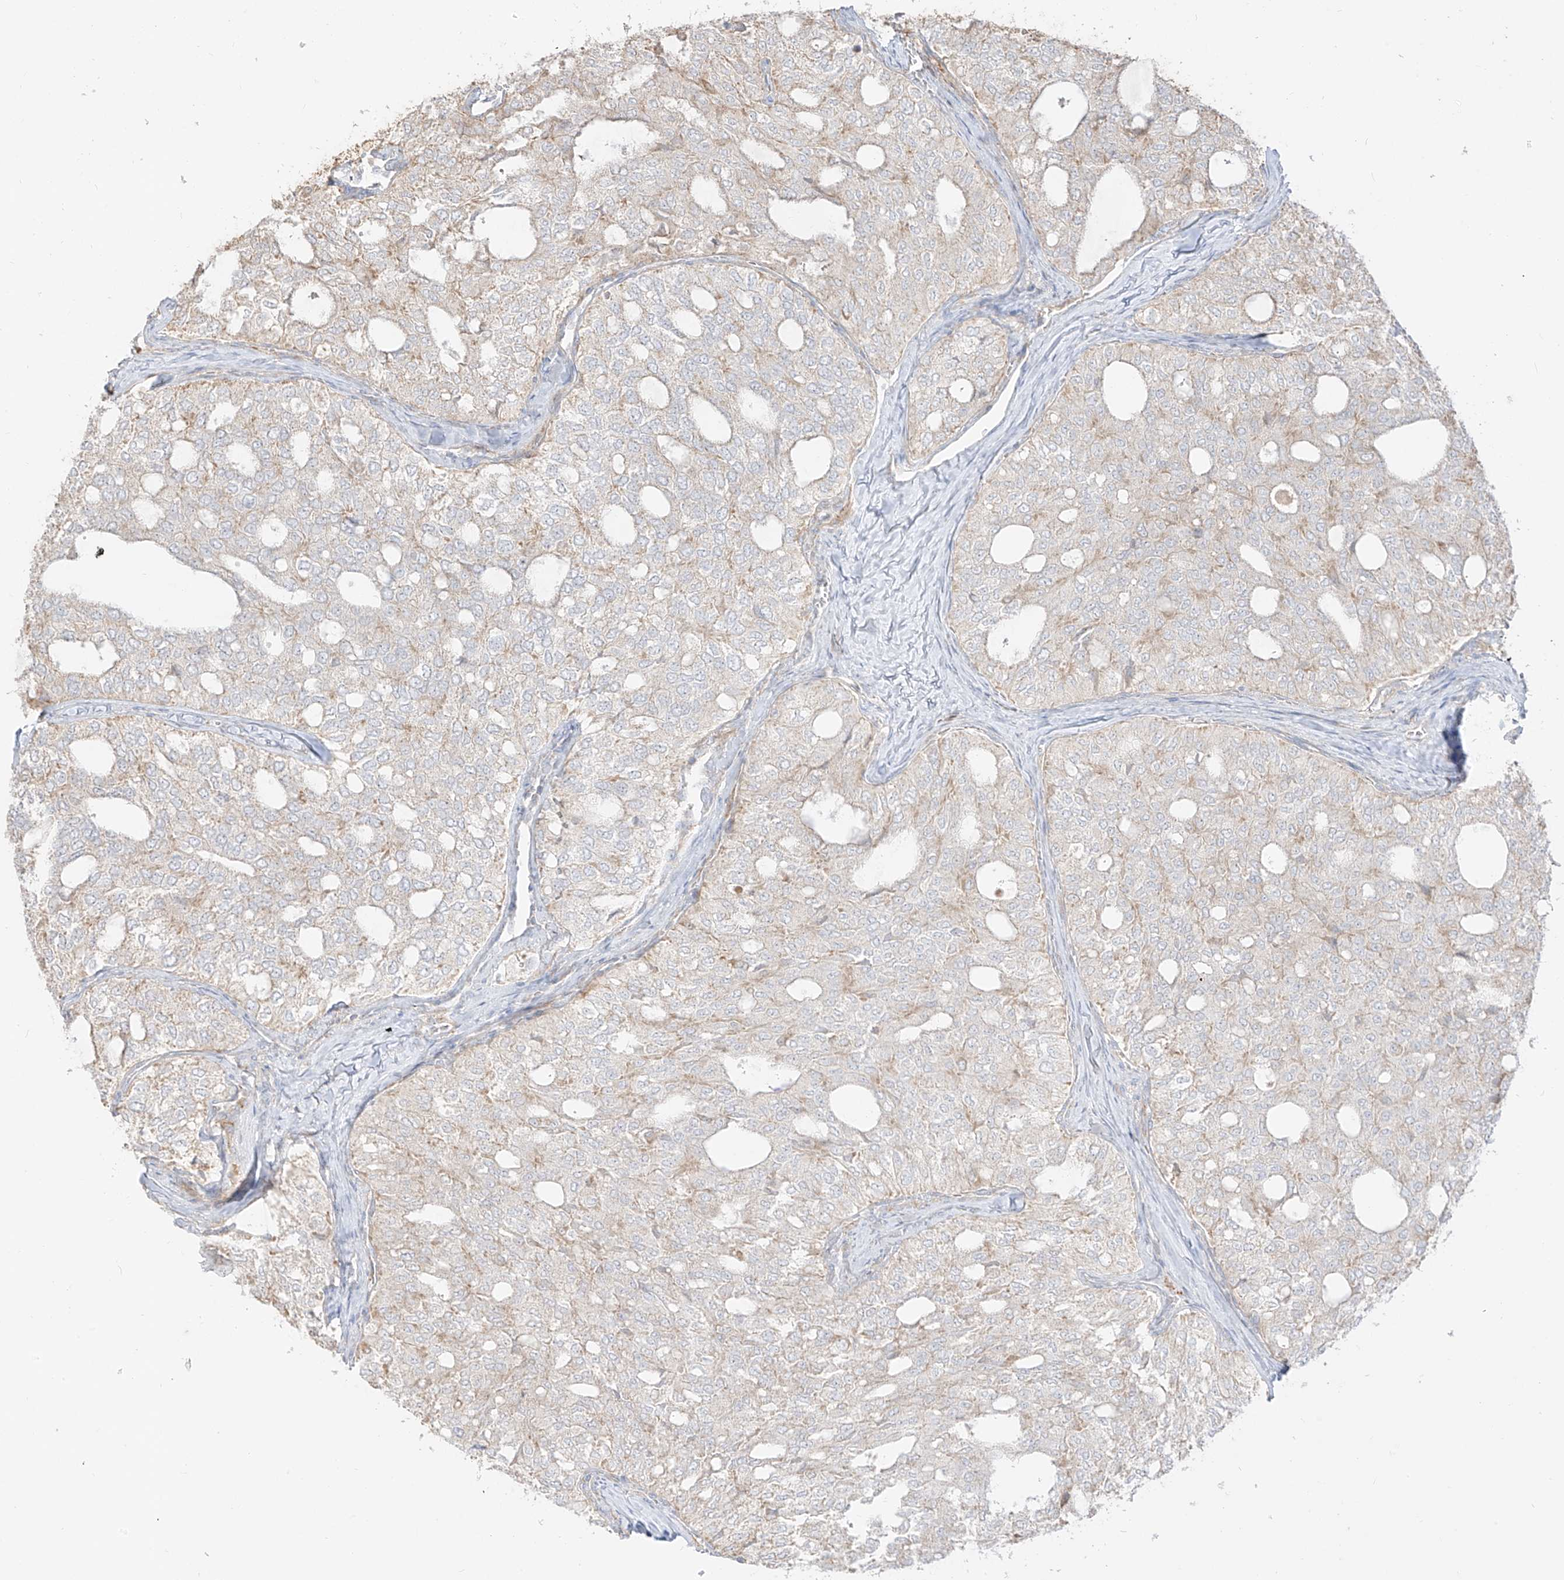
{"staining": {"intensity": "weak", "quantity": "<25%", "location": "cytoplasmic/membranous"}, "tissue": "thyroid cancer", "cell_type": "Tumor cells", "image_type": "cancer", "snomed": [{"axis": "morphology", "description": "Follicular adenoma carcinoma, NOS"}, {"axis": "topography", "description": "Thyroid gland"}], "caption": "DAB (3,3'-diaminobenzidine) immunohistochemical staining of follicular adenoma carcinoma (thyroid) exhibits no significant positivity in tumor cells.", "gene": "ZIM3", "patient": {"sex": "male", "age": 75}}